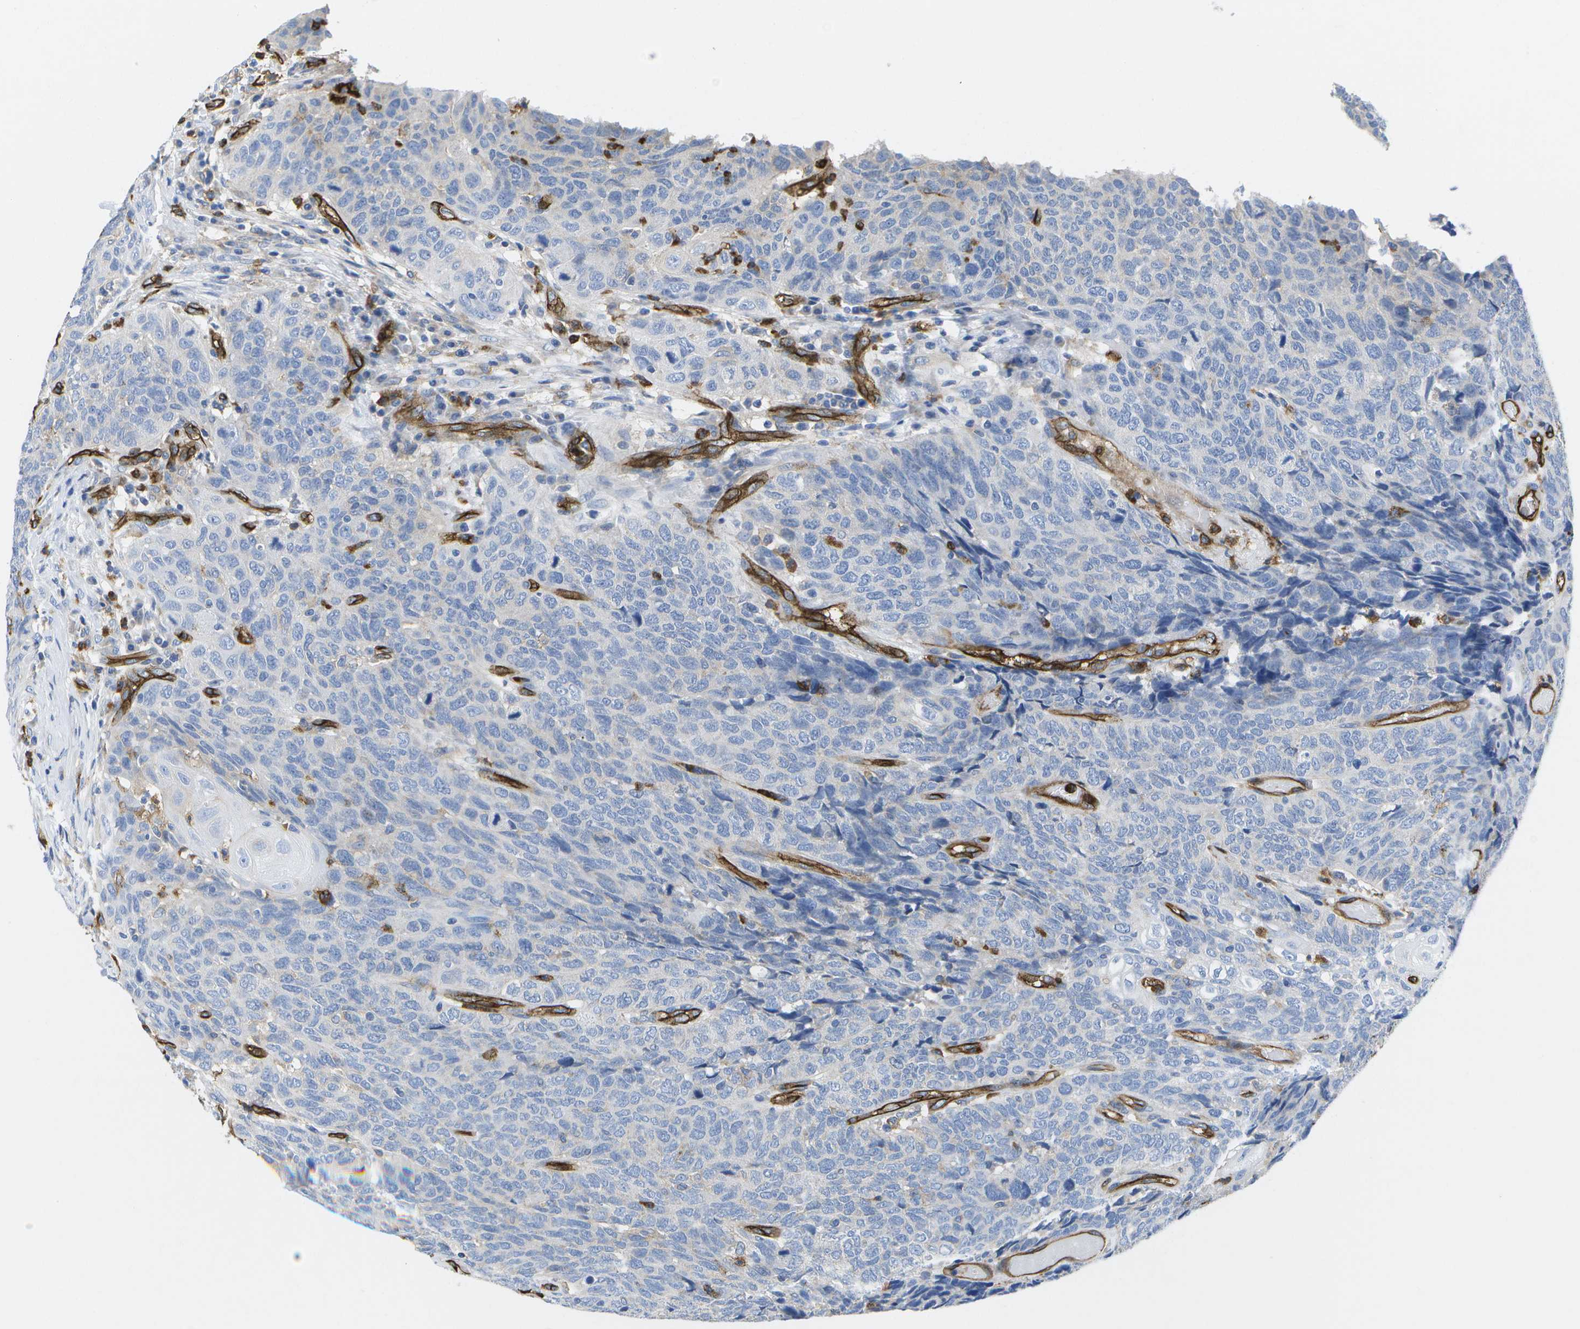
{"staining": {"intensity": "negative", "quantity": "none", "location": "none"}, "tissue": "head and neck cancer", "cell_type": "Tumor cells", "image_type": "cancer", "snomed": [{"axis": "morphology", "description": "Squamous cell carcinoma, NOS"}, {"axis": "topography", "description": "Head-Neck"}], "caption": "IHC photomicrograph of head and neck squamous cell carcinoma stained for a protein (brown), which demonstrates no positivity in tumor cells.", "gene": "DYSF", "patient": {"sex": "male", "age": 66}}